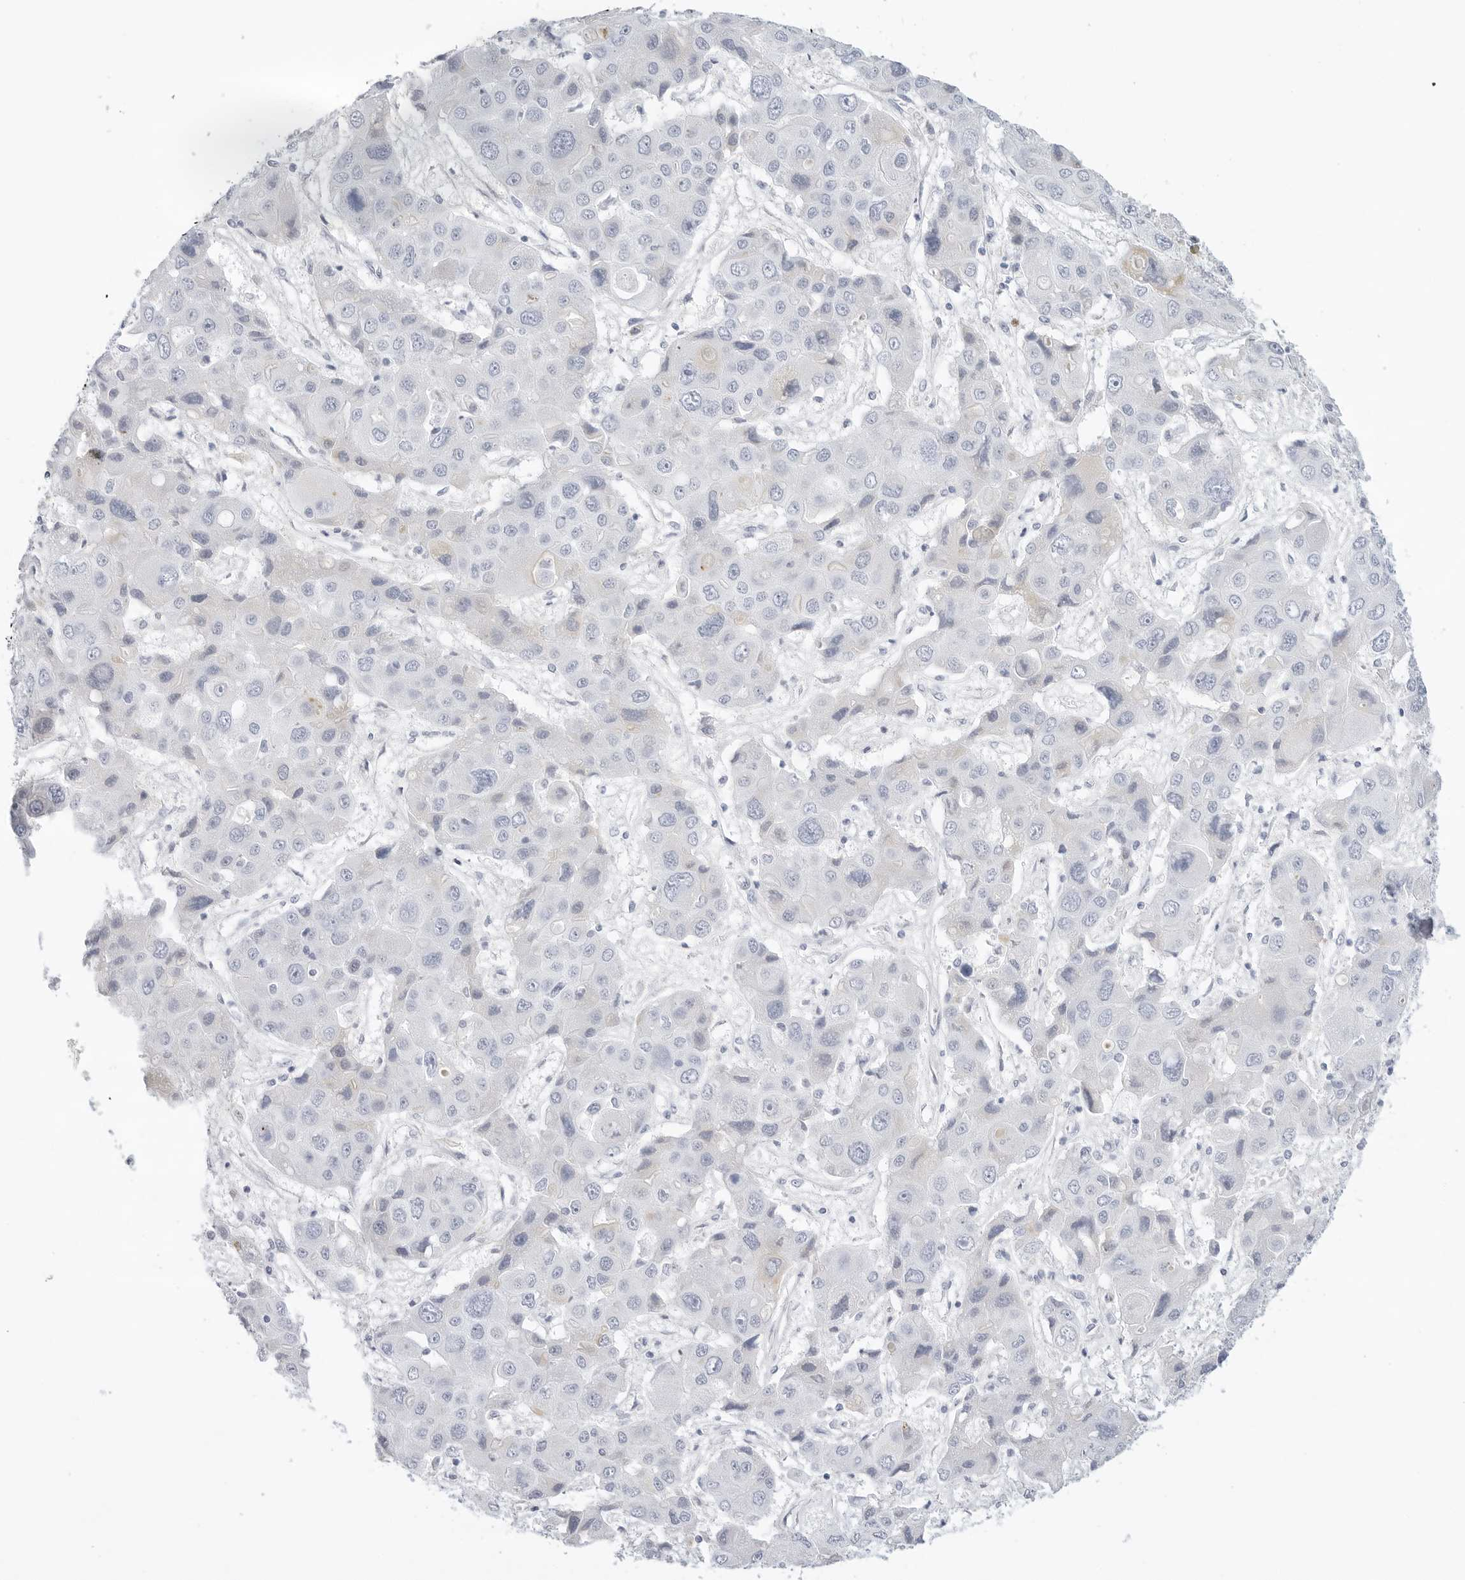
{"staining": {"intensity": "negative", "quantity": "none", "location": "none"}, "tissue": "liver cancer", "cell_type": "Tumor cells", "image_type": "cancer", "snomed": [{"axis": "morphology", "description": "Cholangiocarcinoma"}, {"axis": "topography", "description": "Liver"}], "caption": "Immunohistochemistry (IHC) histopathology image of human liver cholangiocarcinoma stained for a protein (brown), which demonstrates no staining in tumor cells.", "gene": "SLC19A1", "patient": {"sex": "male", "age": 67}}